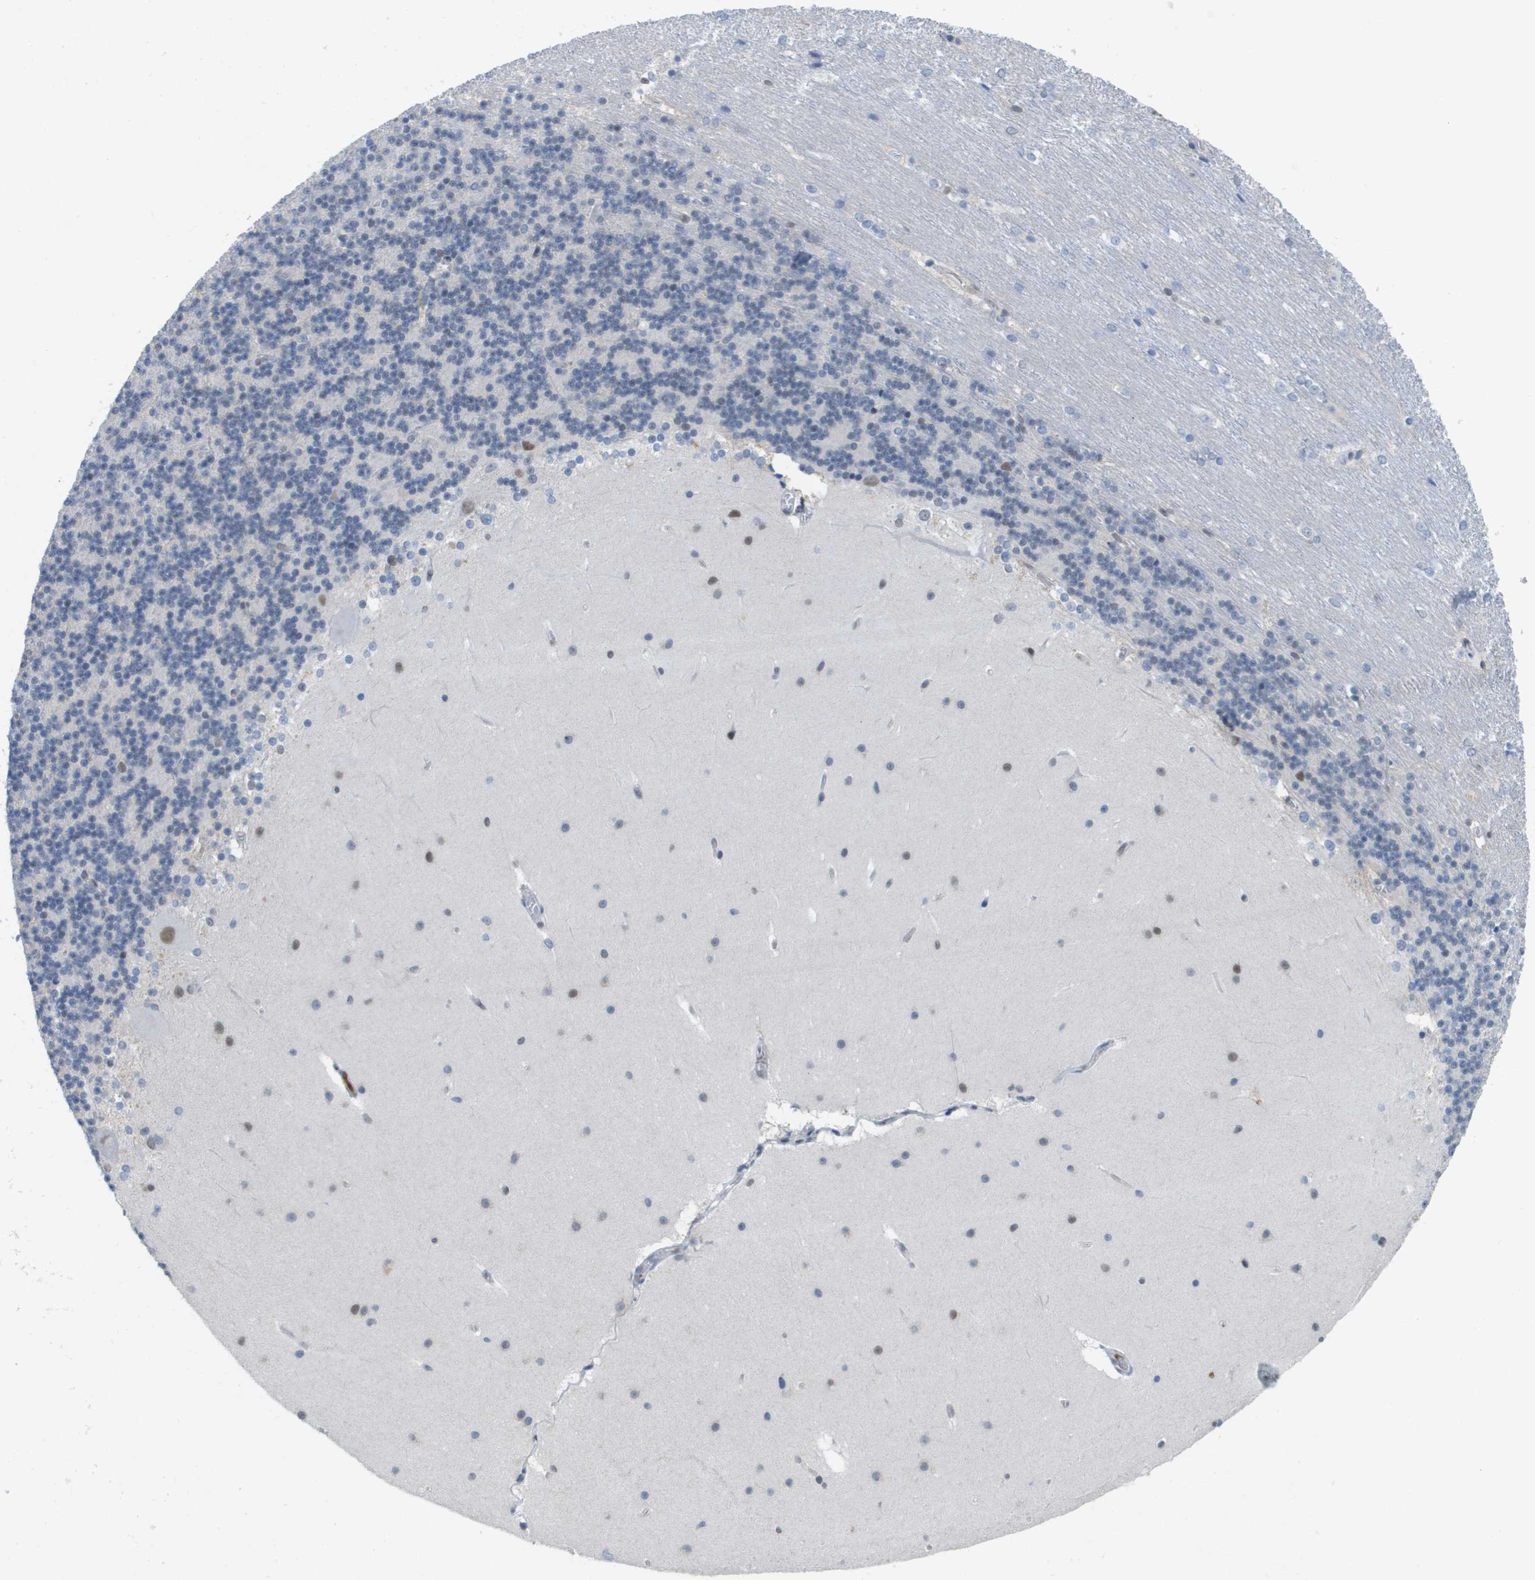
{"staining": {"intensity": "negative", "quantity": "none", "location": "none"}, "tissue": "cerebellum", "cell_type": "Cells in granular layer", "image_type": "normal", "snomed": [{"axis": "morphology", "description": "Normal tissue, NOS"}, {"axis": "topography", "description": "Cerebellum"}], "caption": "Immunohistochemical staining of normal cerebellum demonstrates no significant positivity in cells in granular layer.", "gene": "TP53RK", "patient": {"sex": "female", "age": 19}}